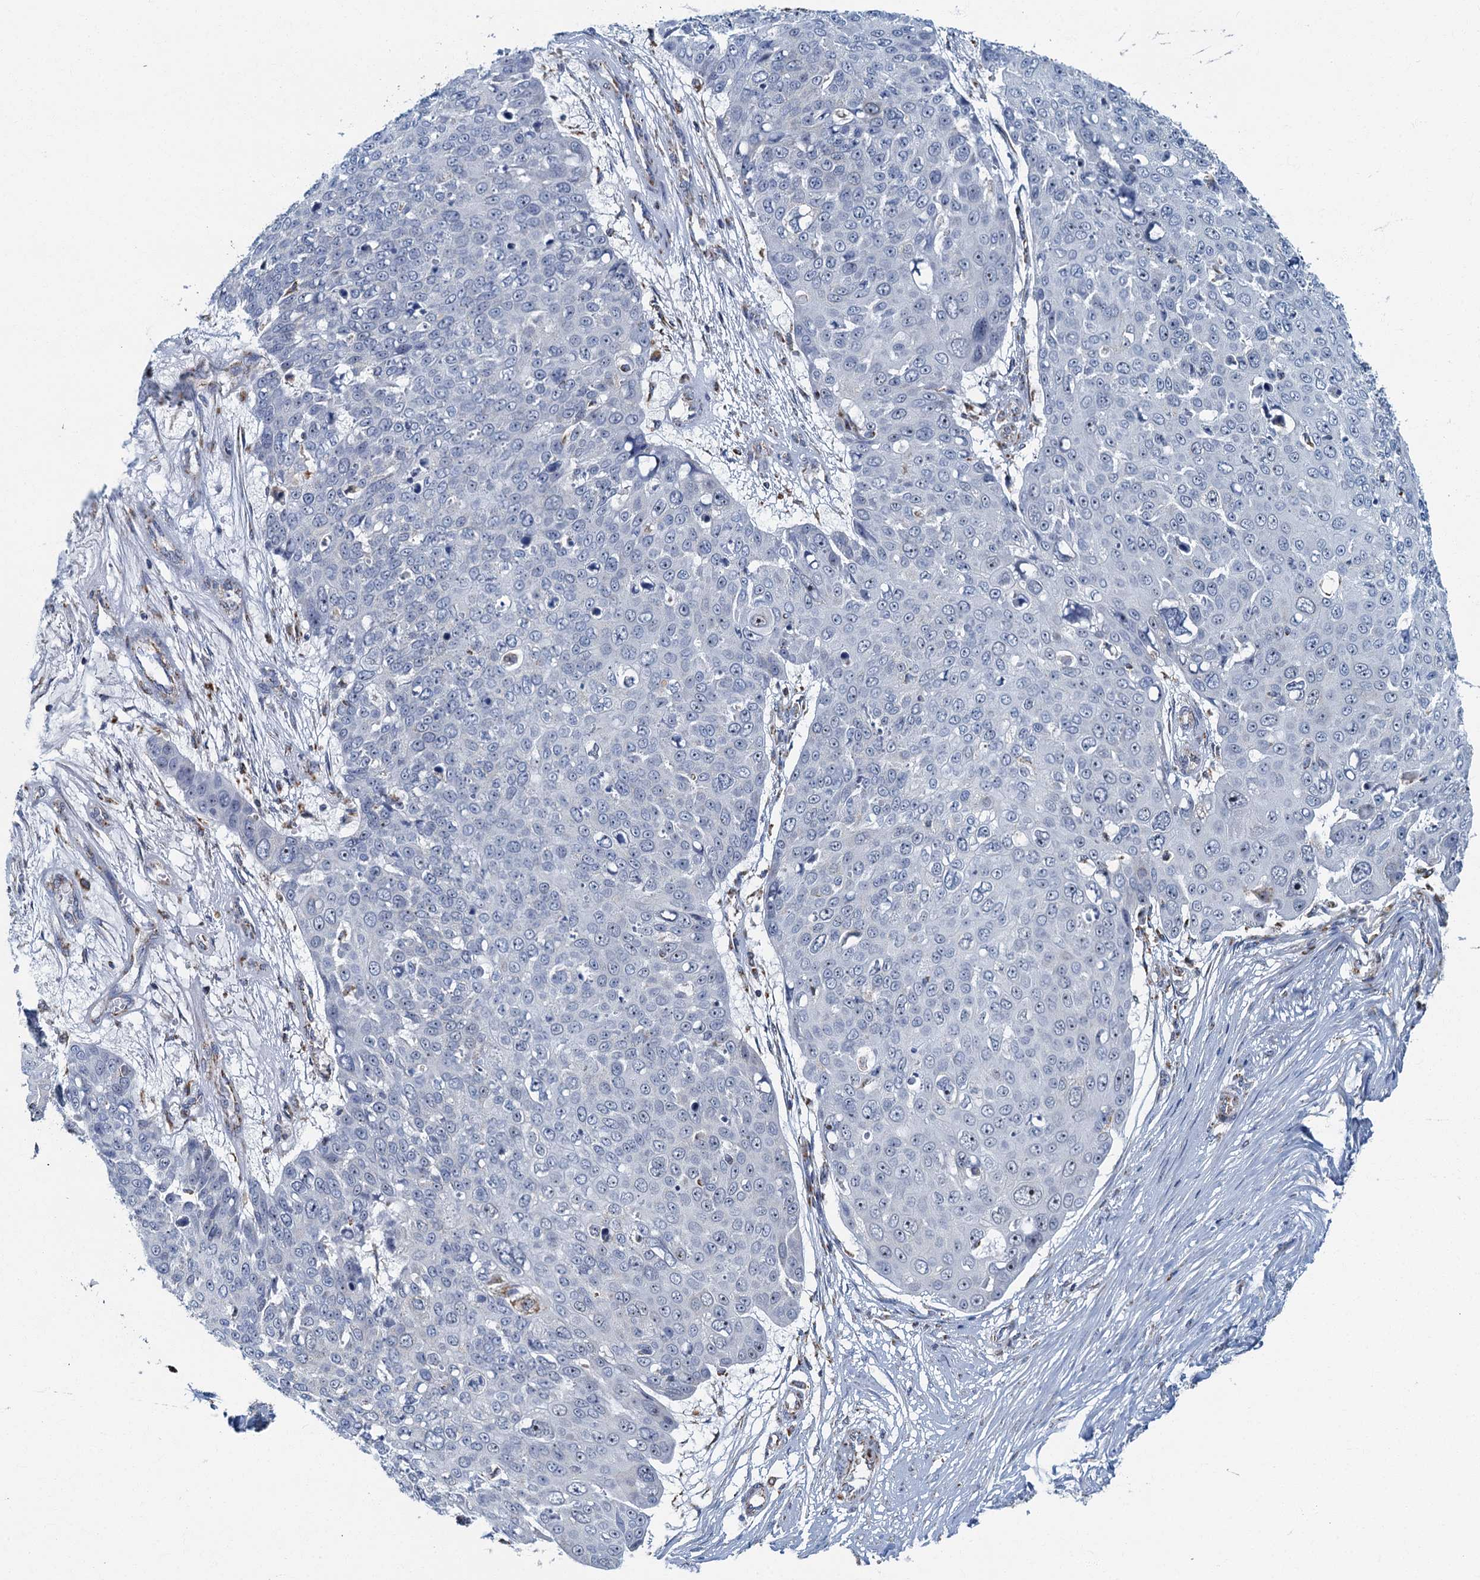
{"staining": {"intensity": "negative", "quantity": "none", "location": "none"}, "tissue": "skin cancer", "cell_type": "Tumor cells", "image_type": "cancer", "snomed": [{"axis": "morphology", "description": "Squamous cell carcinoma, NOS"}, {"axis": "topography", "description": "Skin"}], "caption": "IHC histopathology image of skin cancer stained for a protein (brown), which reveals no positivity in tumor cells. The staining was performed using DAB to visualize the protein expression in brown, while the nuclei were stained in blue with hematoxylin (Magnification: 20x).", "gene": "RAD9B", "patient": {"sex": "male", "age": 71}}